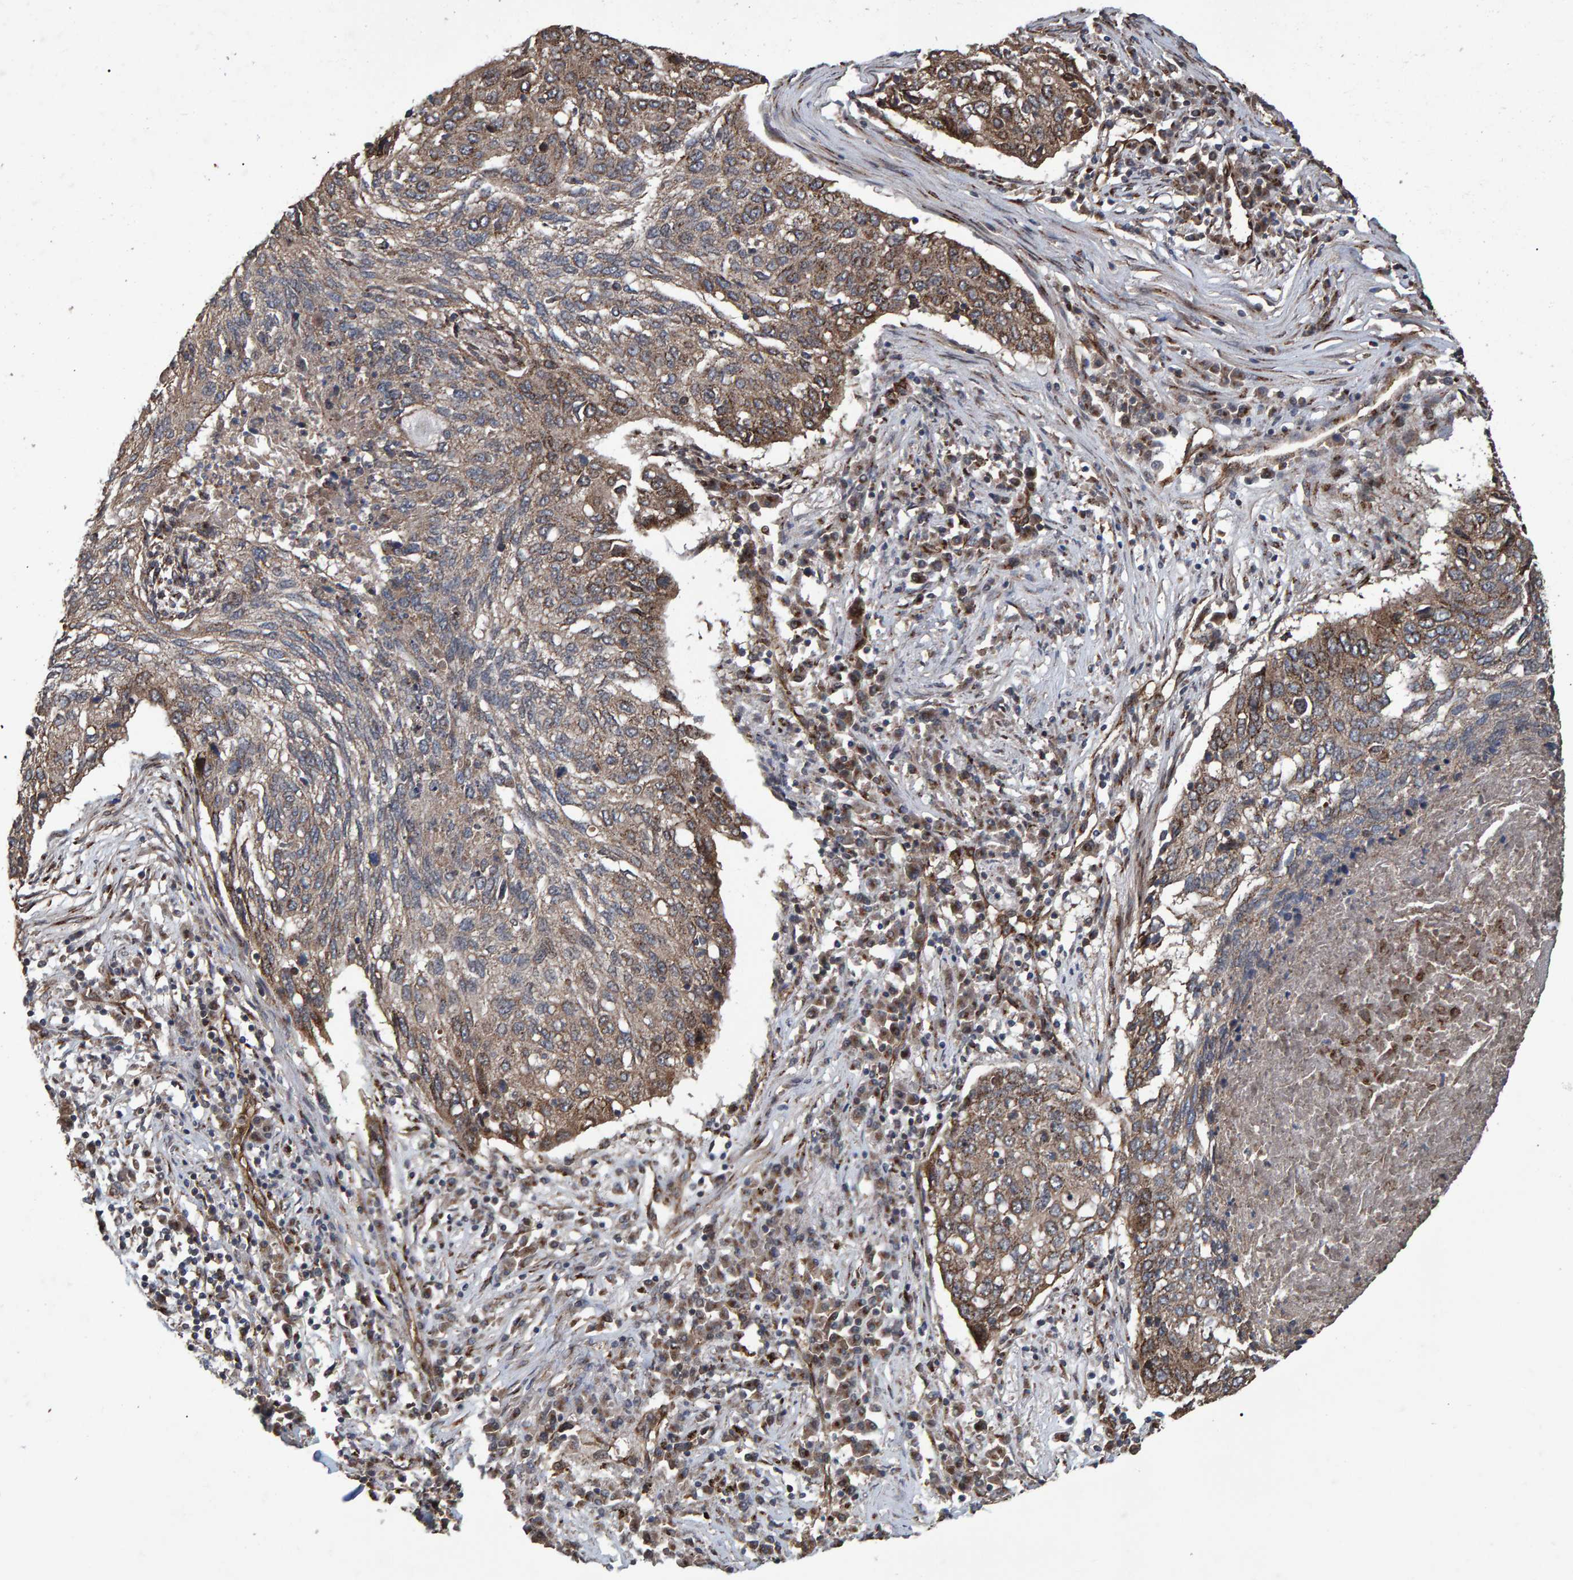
{"staining": {"intensity": "moderate", "quantity": ">75%", "location": "cytoplasmic/membranous"}, "tissue": "lung cancer", "cell_type": "Tumor cells", "image_type": "cancer", "snomed": [{"axis": "morphology", "description": "Squamous cell carcinoma, NOS"}, {"axis": "topography", "description": "Lung"}], "caption": "IHC (DAB) staining of human lung squamous cell carcinoma exhibits moderate cytoplasmic/membranous protein staining in about >75% of tumor cells.", "gene": "TRIM68", "patient": {"sex": "female", "age": 63}}